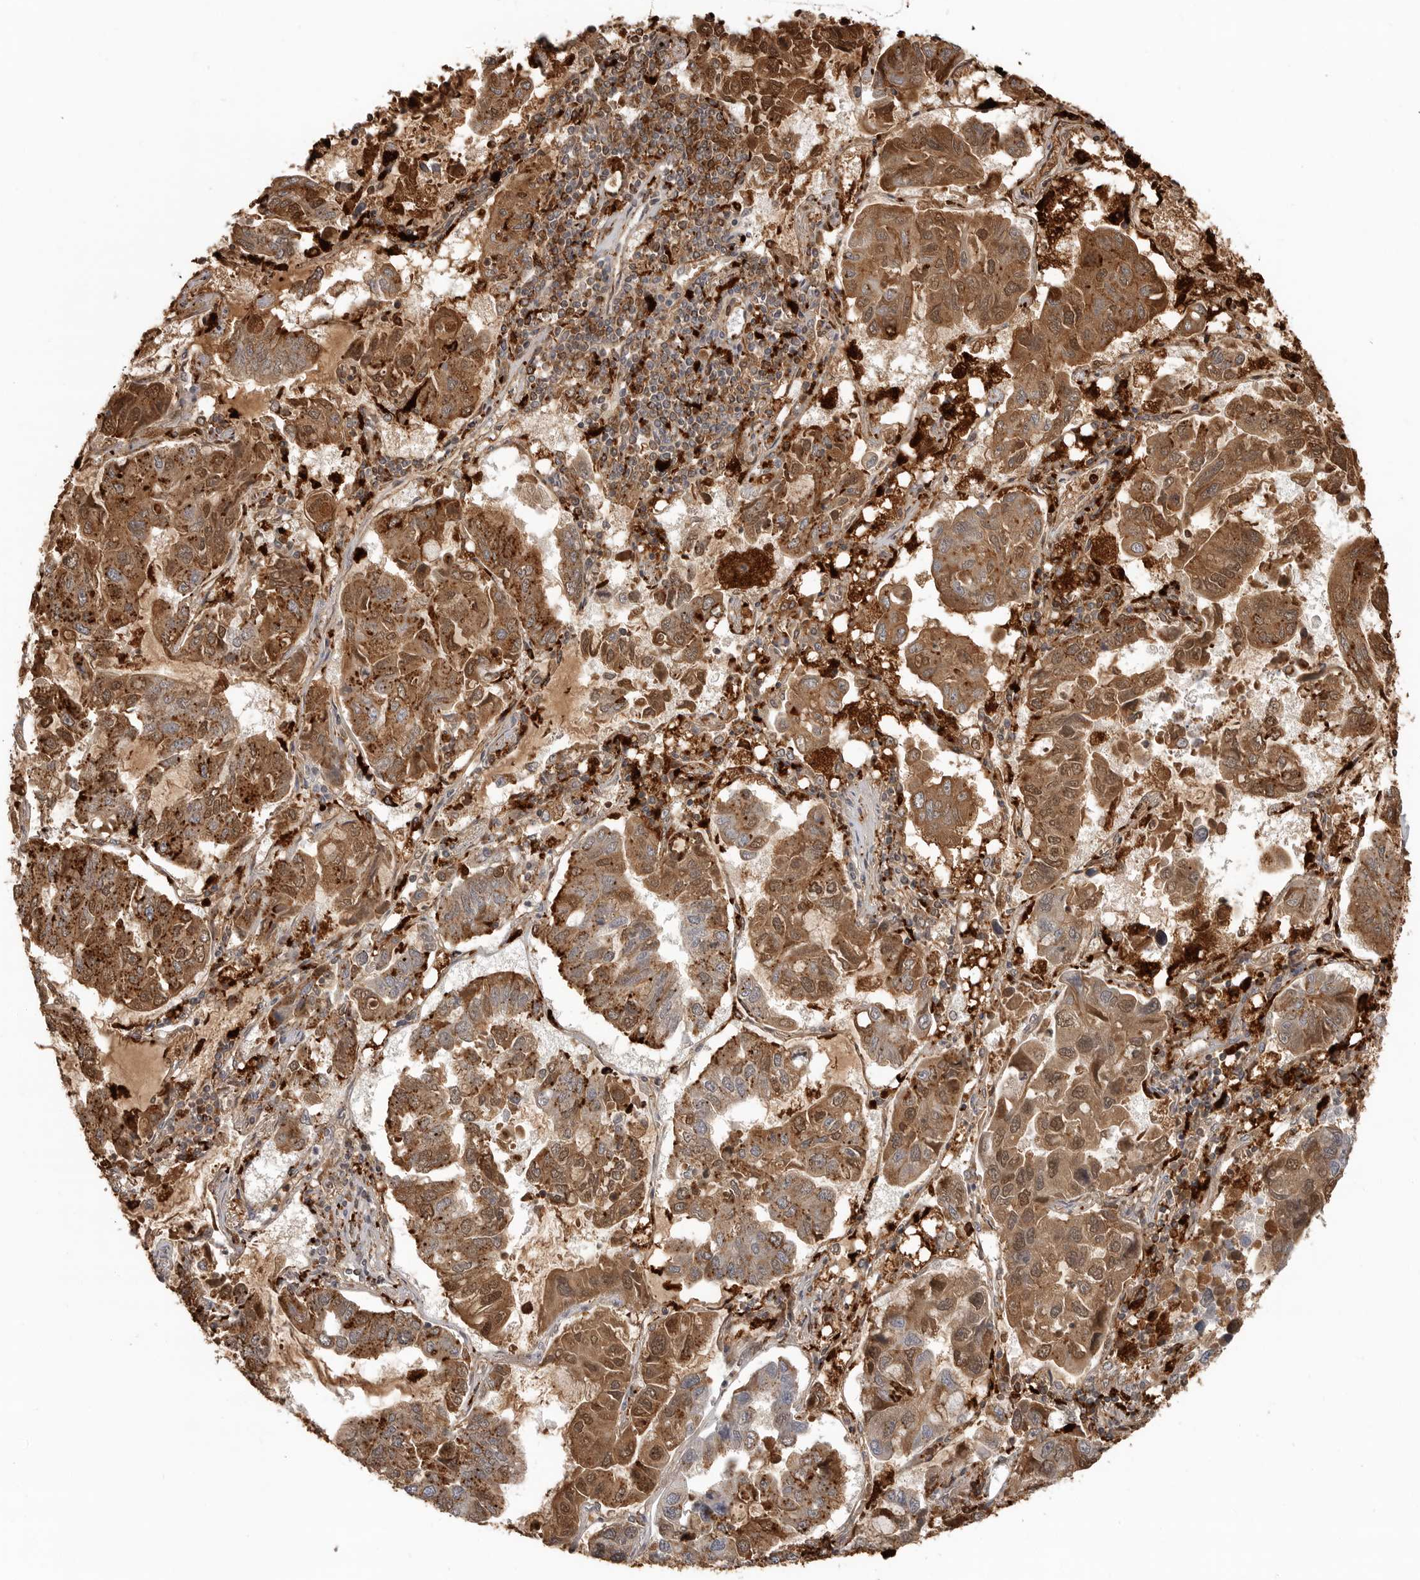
{"staining": {"intensity": "moderate", "quantity": ">75%", "location": "cytoplasmic/membranous"}, "tissue": "lung cancer", "cell_type": "Tumor cells", "image_type": "cancer", "snomed": [{"axis": "morphology", "description": "Adenocarcinoma, NOS"}, {"axis": "topography", "description": "Lung"}], "caption": "A brown stain shows moderate cytoplasmic/membranous expression of a protein in lung adenocarcinoma tumor cells. Ihc stains the protein of interest in brown and the nuclei are stained blue.", "gene": "IFI30", "patient": {"sex": "male", "age": 64}}